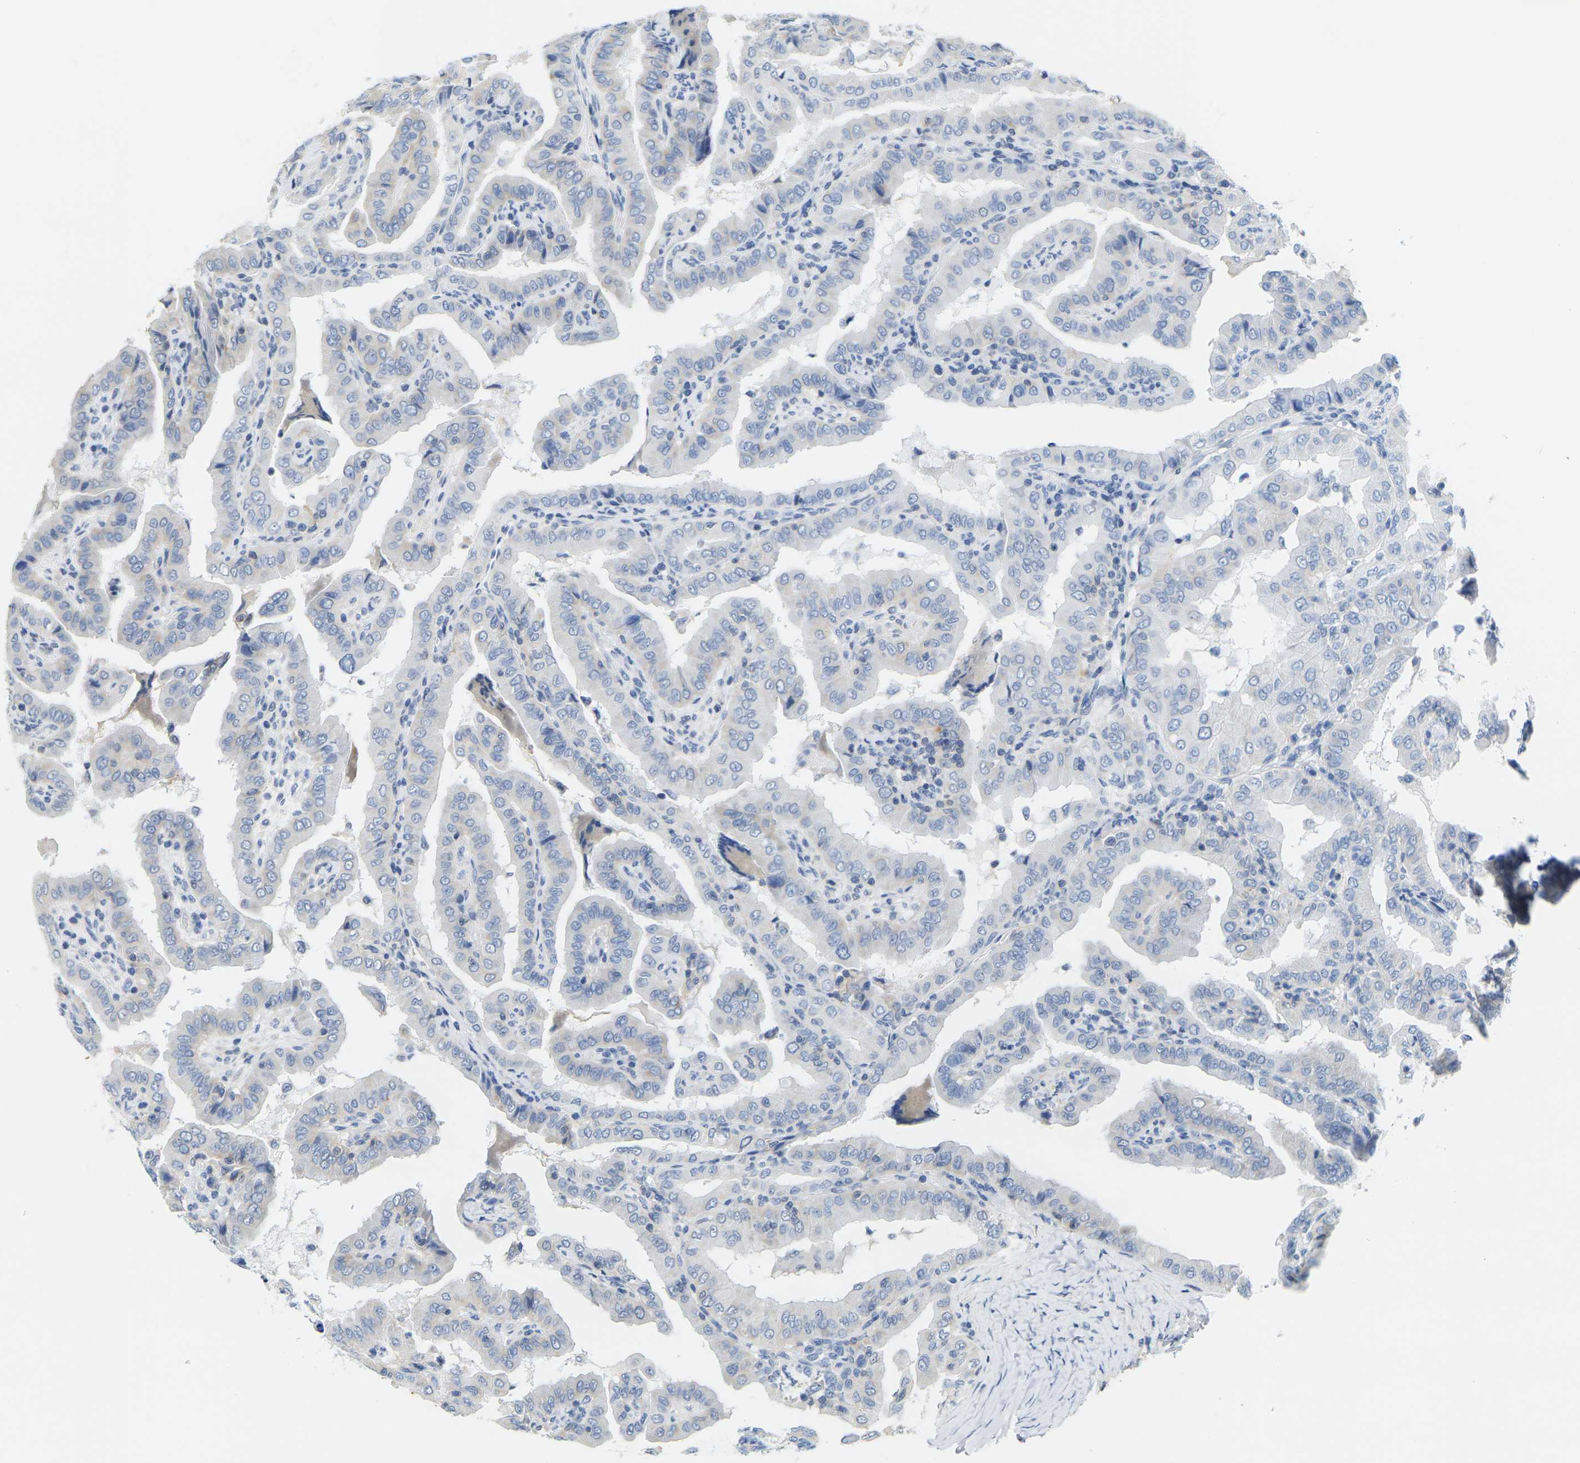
{"staining": {"intensity": "negative", "quantity": "none", "location": "none"}, "tissue": "thyroid cancer", "cell_type": "Tumor cells", "image_type": "cancer", "snomed": [{"axis": "morphology", "description": "Papillary adenocarcinoma, NOS"}, {"axis": "topography", "description": "Thyroid gland"}], "caption": "Immunohistochemistry (IHC) histopathology image of thyroid cancer (papillary adenocarcinoma) stained for a protein (brown), which exhibits no positivity in tumor cells.", "gene": "OTOF", "patient": {"sex": "male", "age": 33}}